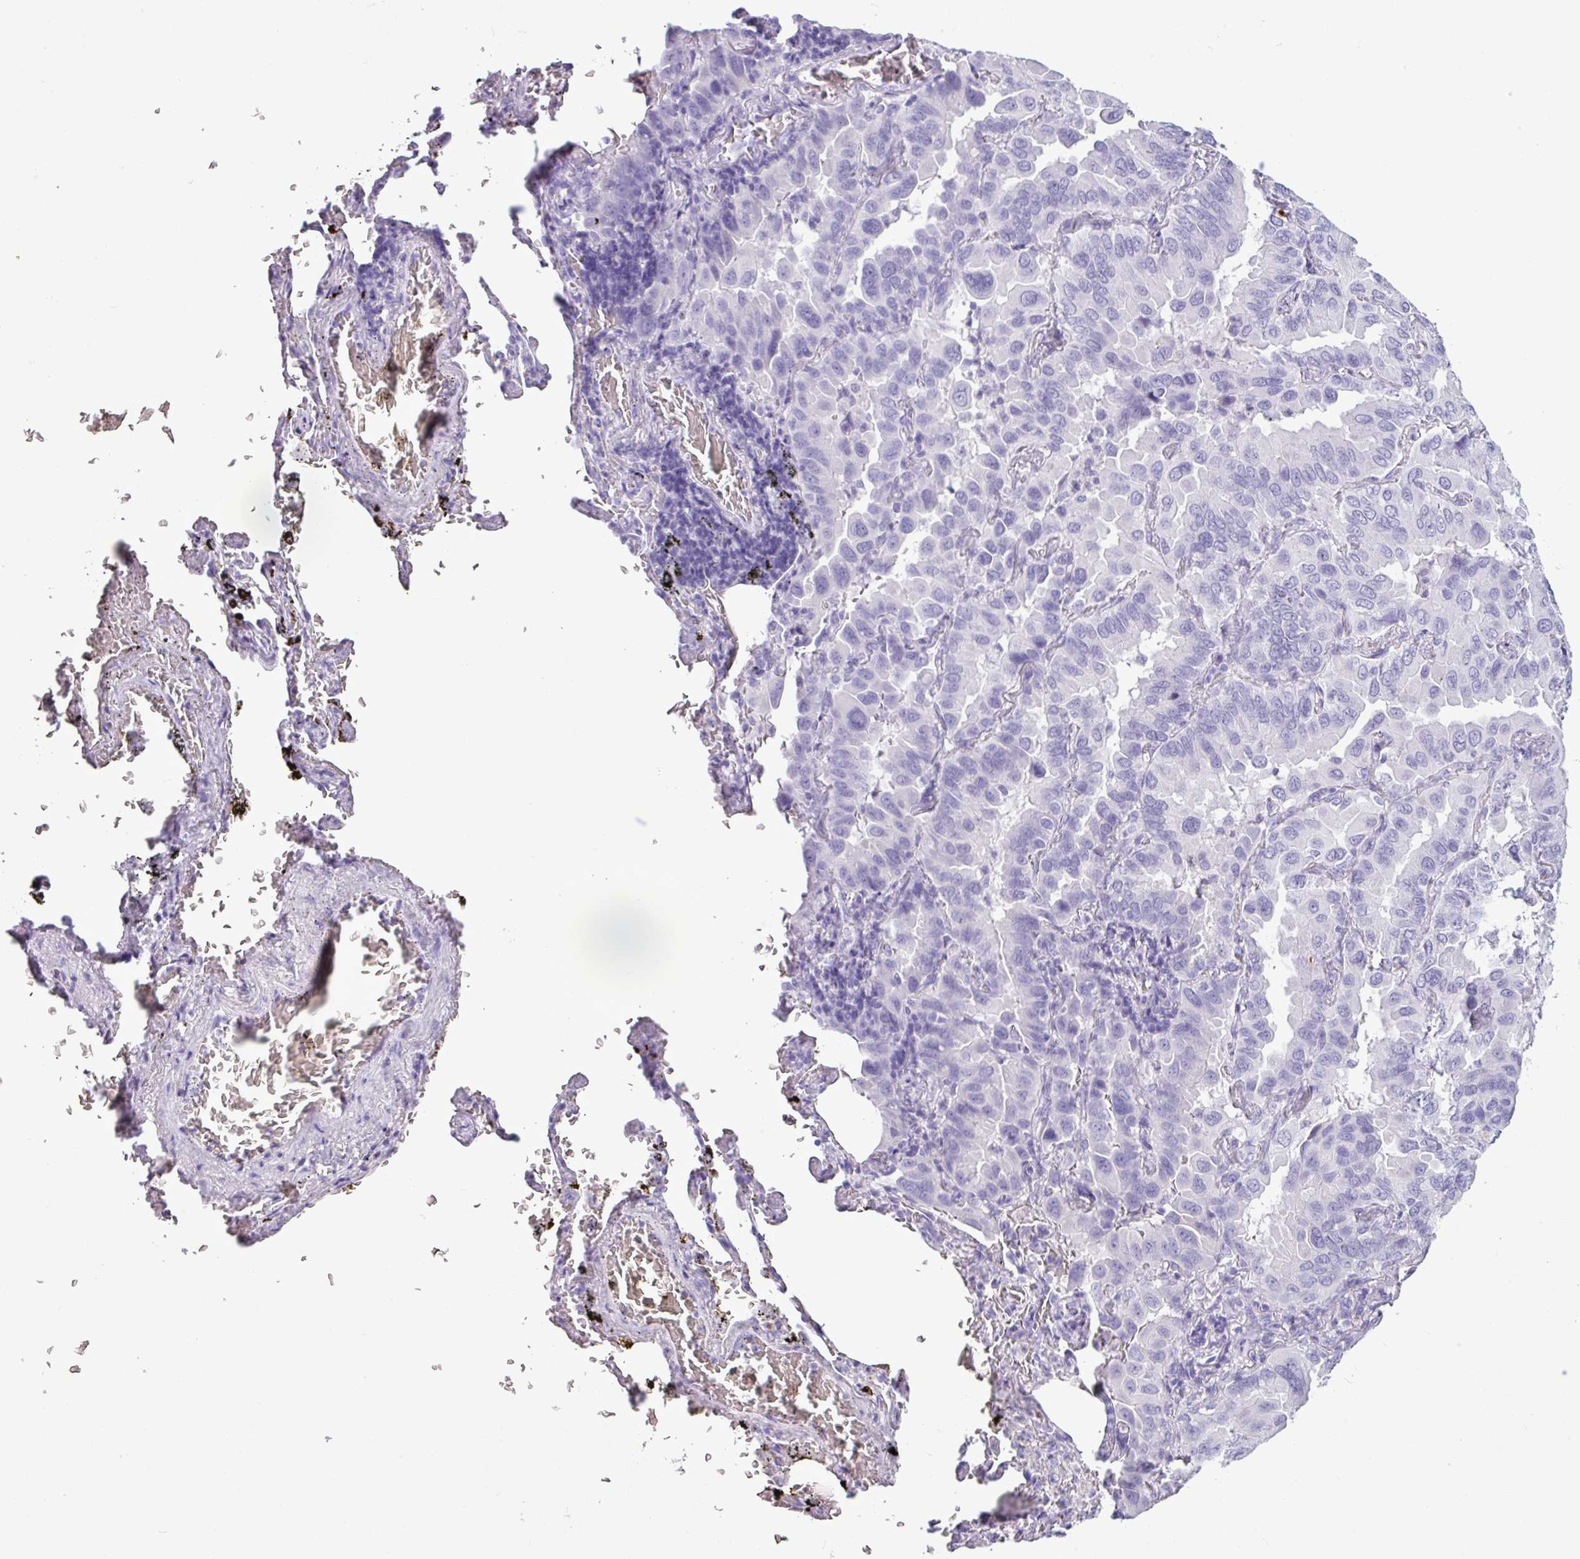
{"staining": {"intensity": "negative", "quantity": "none", "location": "none"}, "tissue": "lung cancer", "cell_type": "Tumor cells", "image_type": "cancer", "snomed": [{"axis": "morphology", "description": "Adenocarcinoma, NOS"}, {"axis": "topography", "description": "Lung"}], "caption": "Tumor cells show no significant staining in lung cancer (adenocarcinoma).", "gene": "AMY1B", "patient": {"sex": "male", "age": 64}}